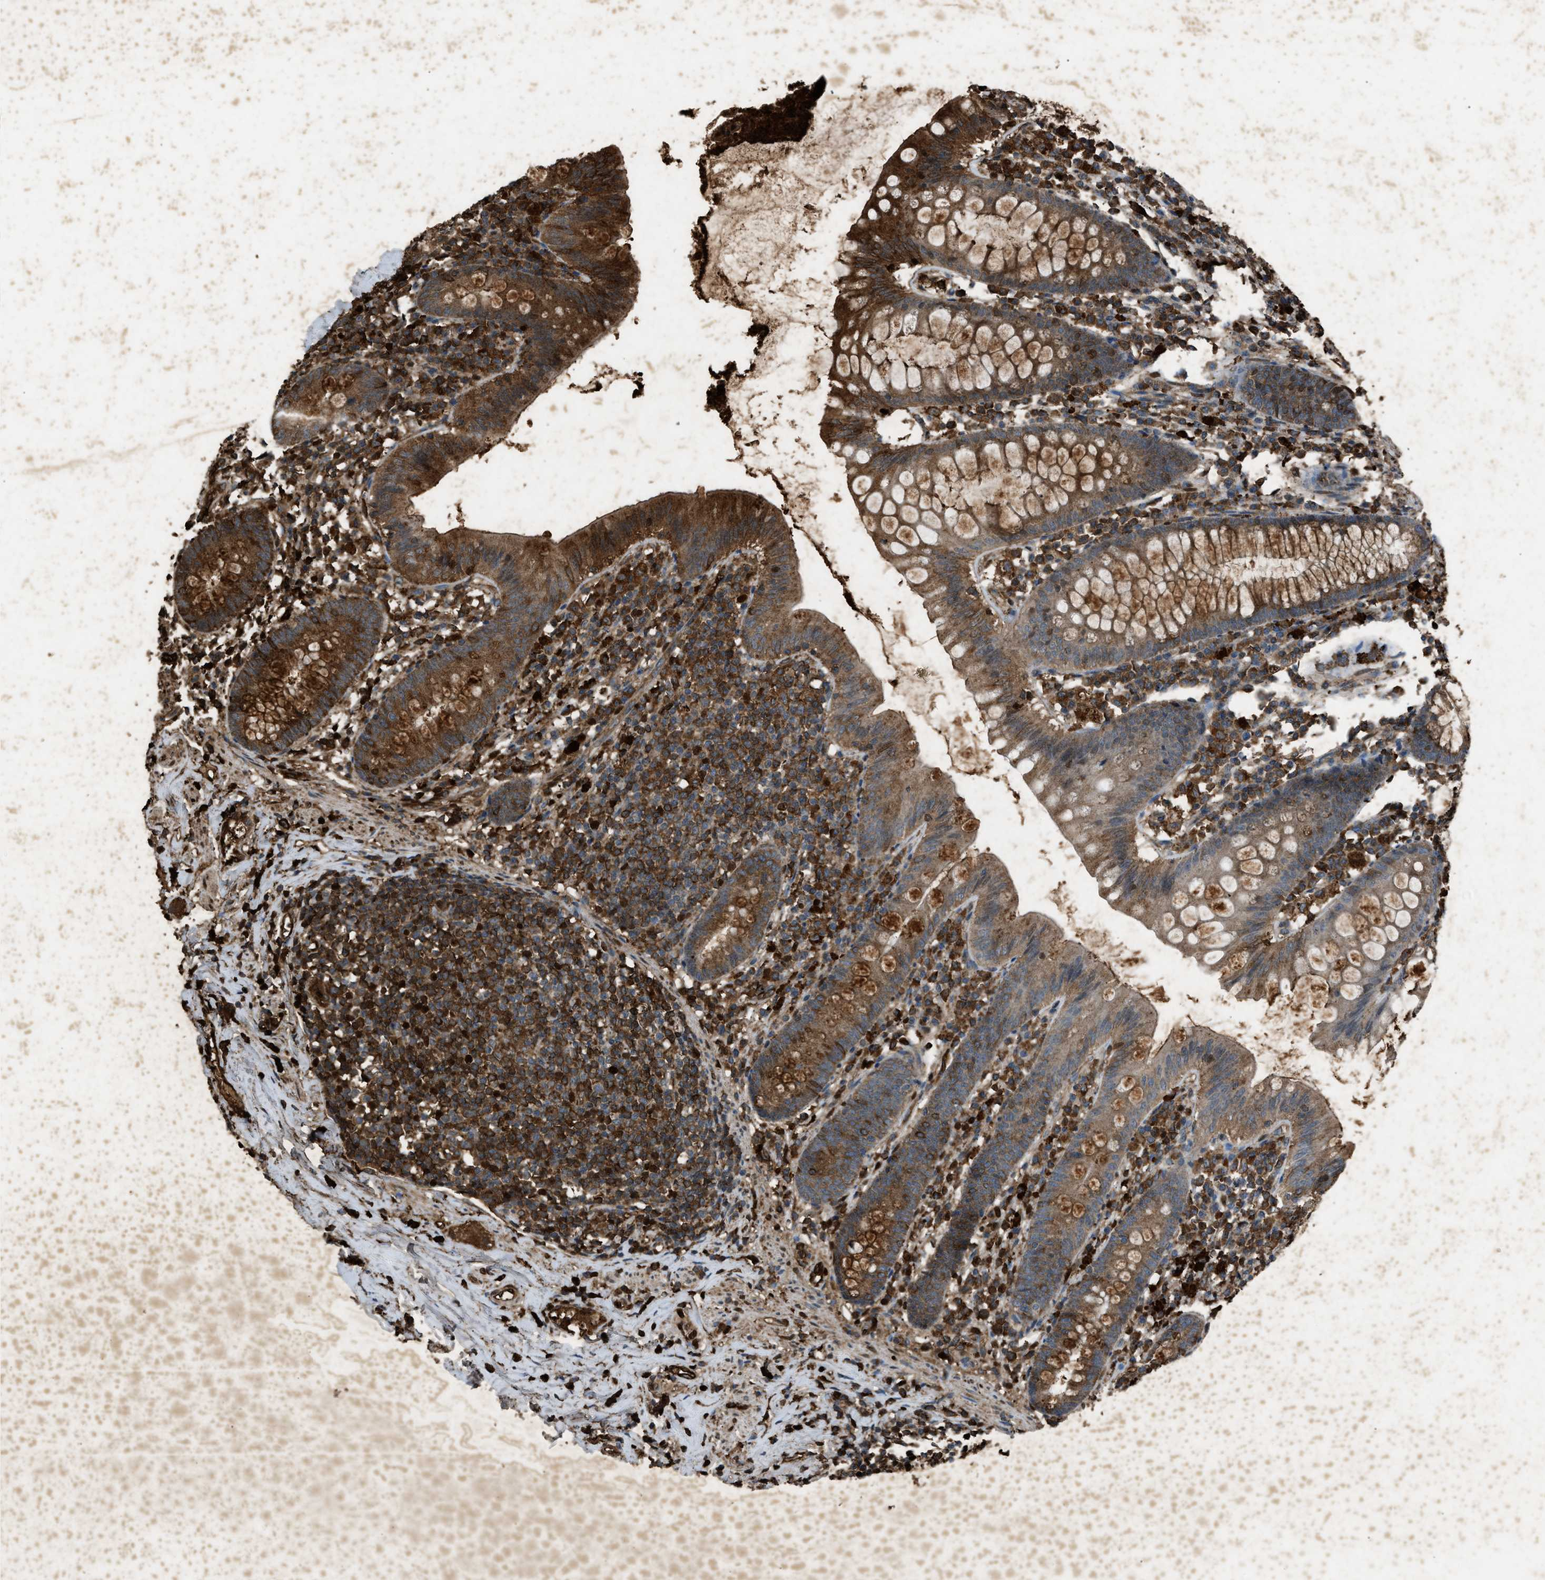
{"staining": {"intensity": "moderate", "quantity": ">75%", "location": "cytoplasmic/membranous"}, "tissue": "appendix", "cell_type": "Glandular cells", "image_type": "normal", "snomed": [{"axis": "morphology", "description": "Normal tissue, NOS"}, {"axis": "topography", "description": "Appendix"}], "caption": "Immunohistochemical staining of normal human appendix exhibits >75% levels of moderate cytoplasmic/membranous protein staining in about >75% of glandular cells. (DAB (3,3'-diaminobenzidine) IHC, brown staining for protein, blue staining for nuclei).", "gene": "PSMD1", "patient": {"sex": "male", "age": 52}}